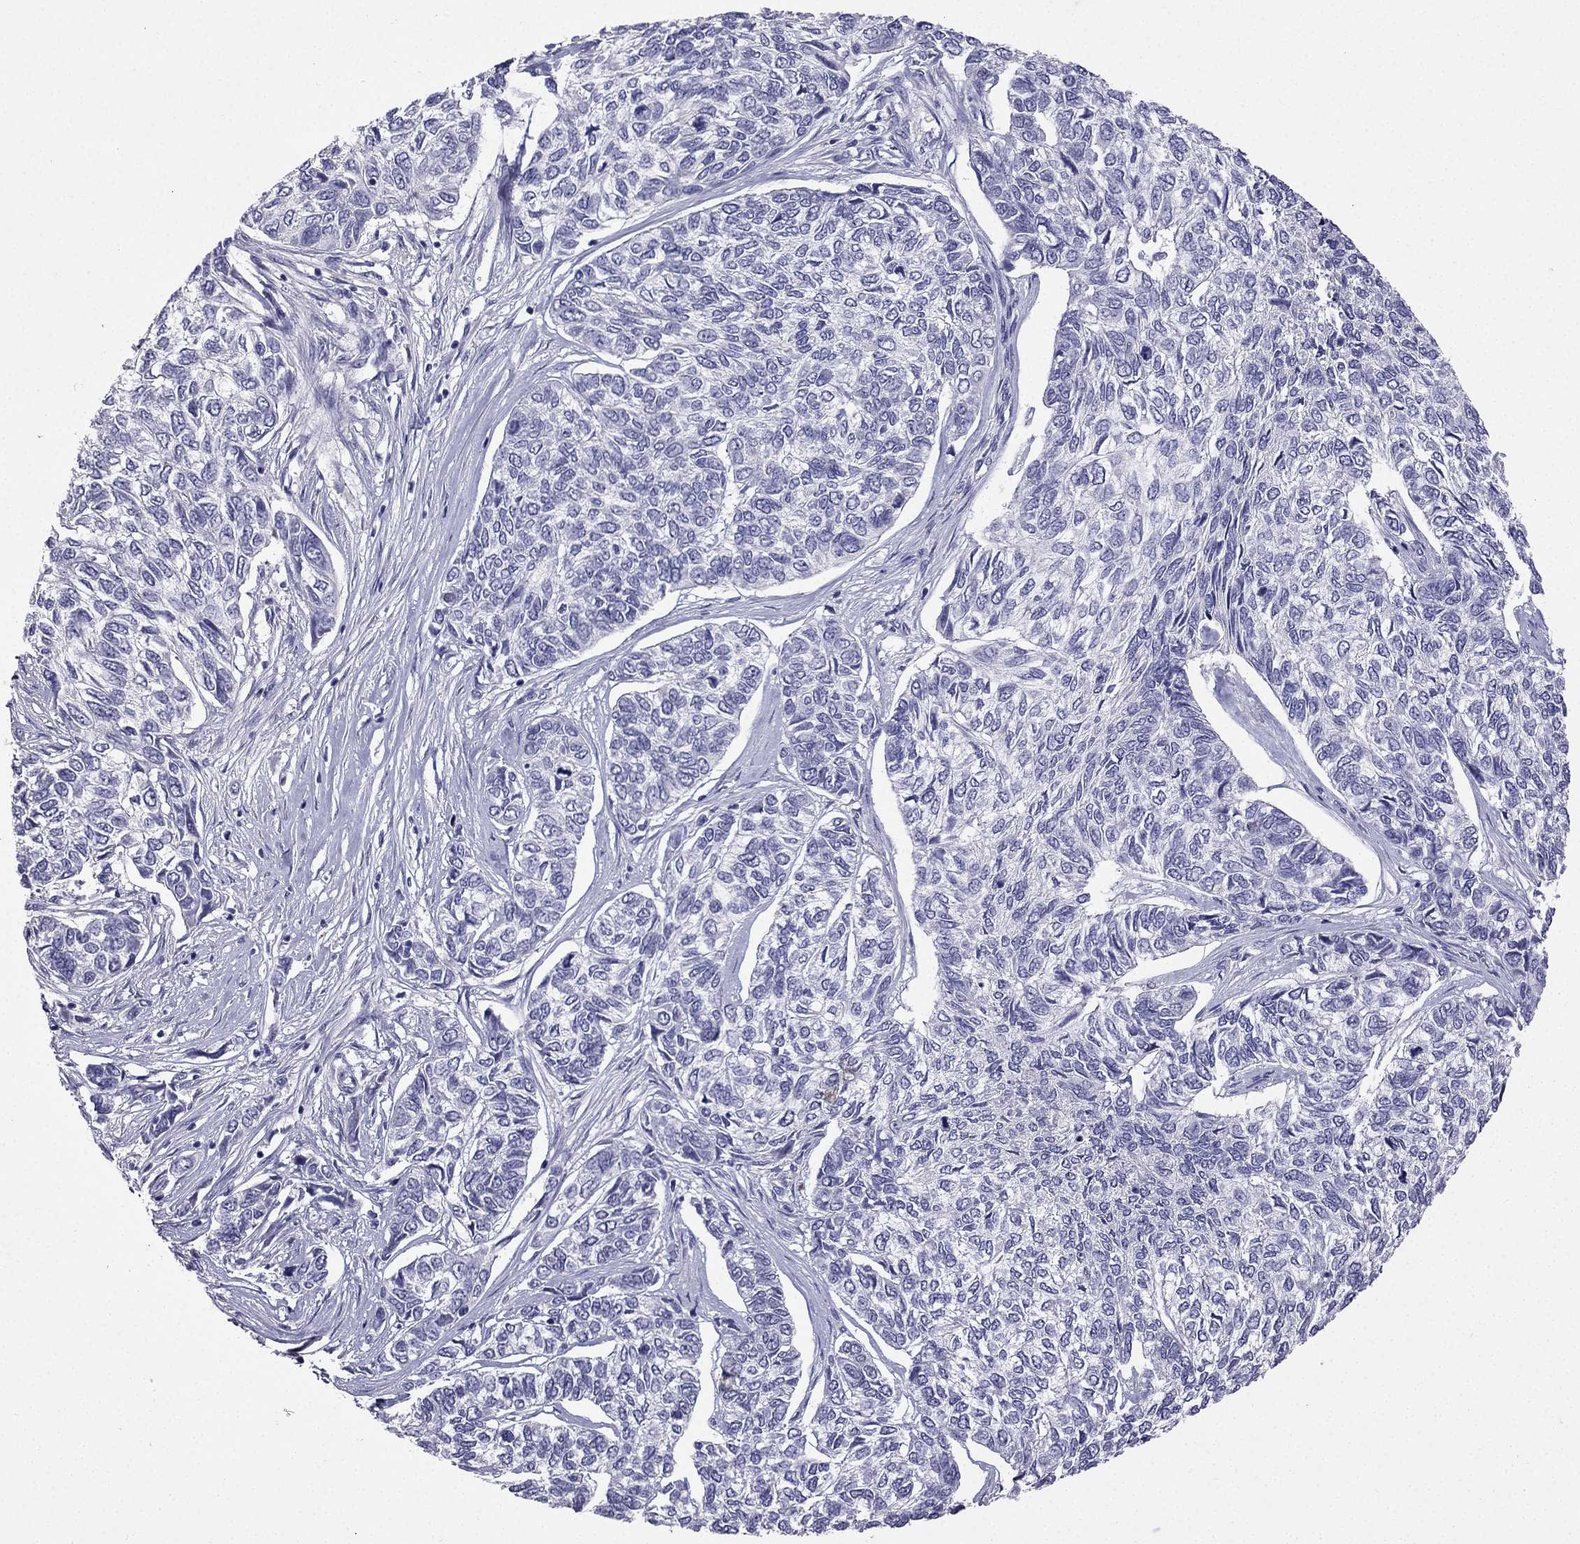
{"staining": {"intensity": "negative", "quantity": "none", "location": "none"}, "tissue": "skin cancer", "cell_type": "Tumor cells", "image_type": "cancer", "snomed": [{"axis": "morphology", "description": "Basal cell carcinoma"}, {"axis": "topography", "description": "Skin"}], "caption": "High magnification brightfield microscopy of skin basal cell carcinoma stained with DAB (brown) and counterstained with hematoxylin (blue): tumor cells show no significant positivity. (Immunohistochemistry, brightfield microscopy, high magnification).", "gene": "UHRF1", "patient": {"sex": "female", "age": 65}}